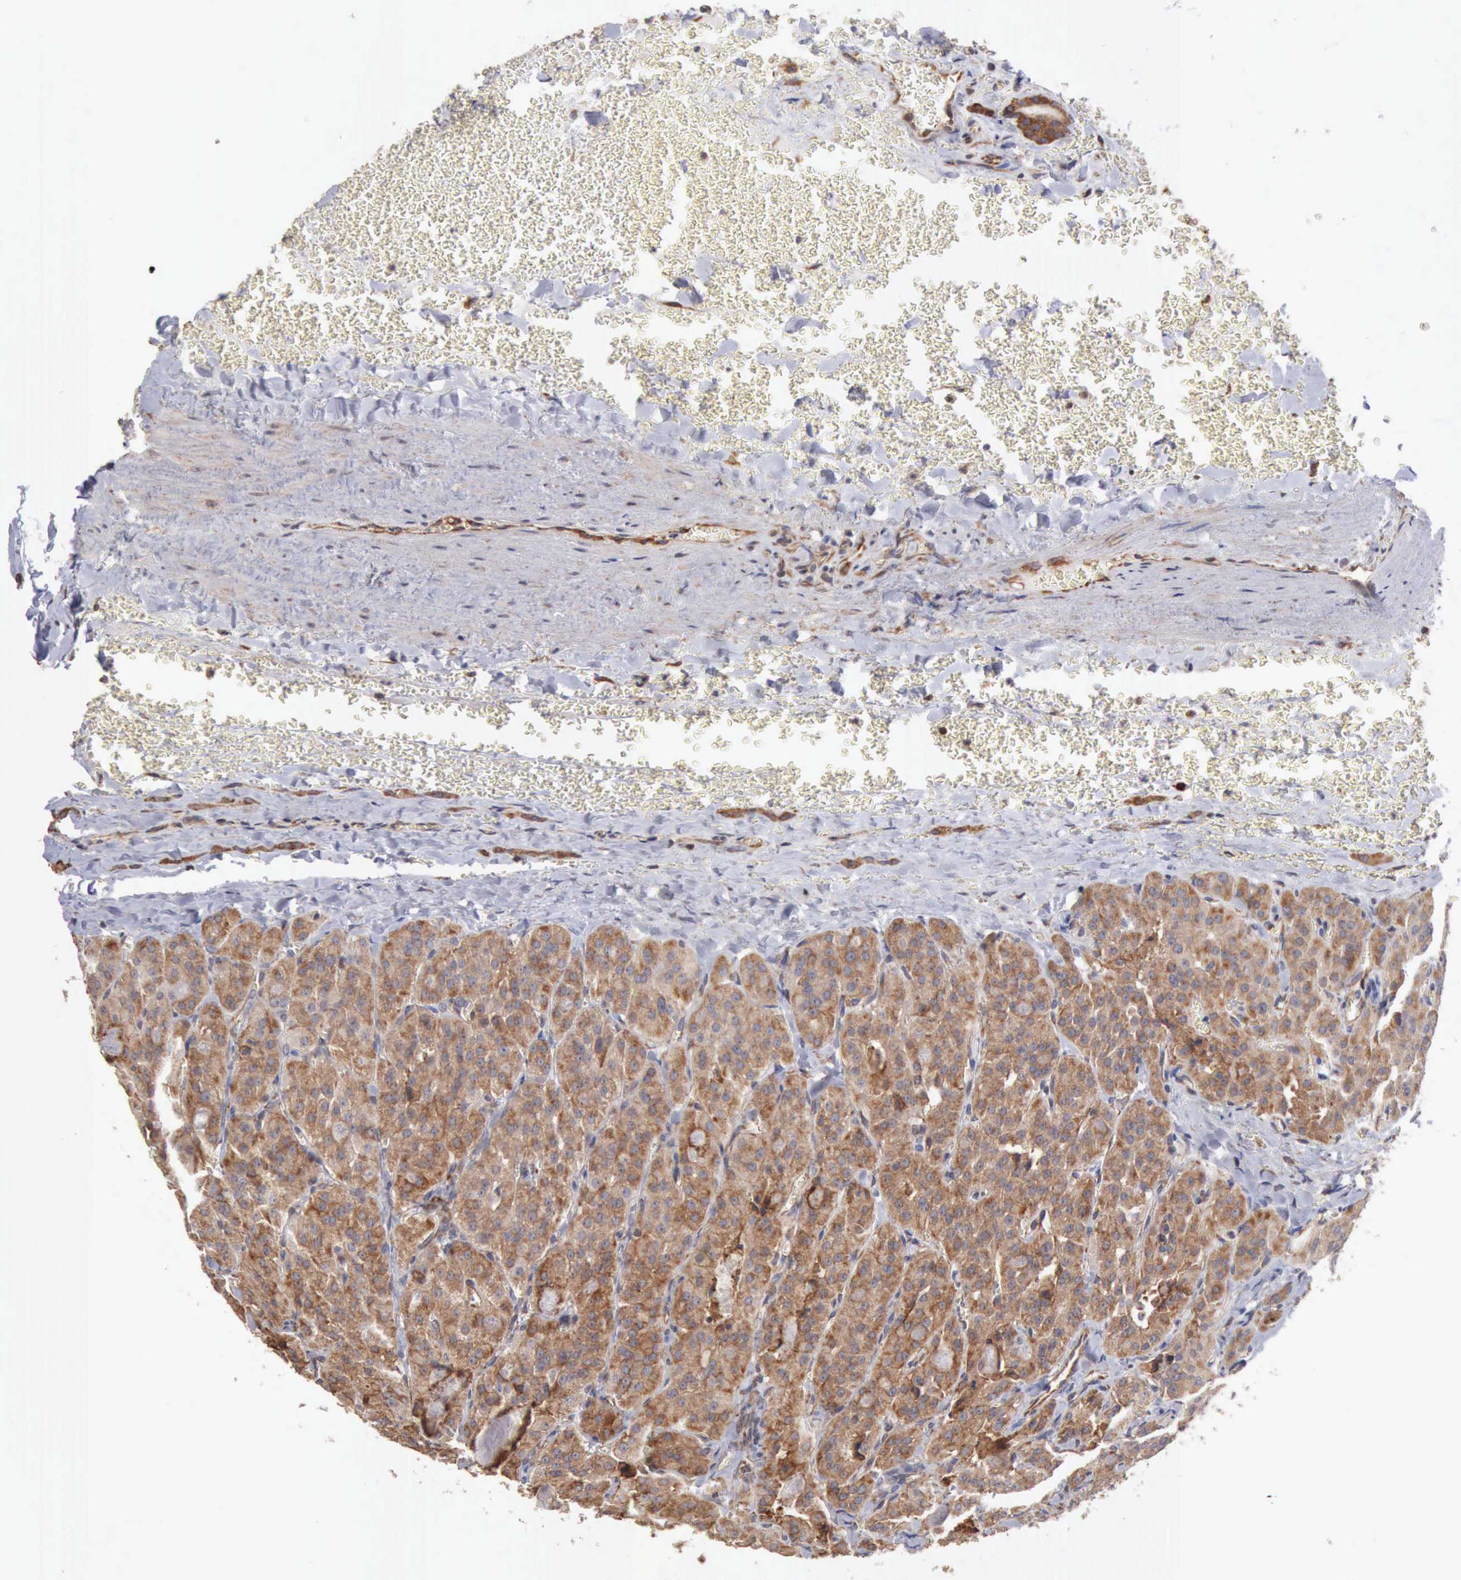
{"staining": {"intensity": "moderate", "quantity": ">75%", "location": "cytoplasmic/membranous"}, "tissue": "thyroid cancer", "cell_type": "Tumor cells", "image_type": "cancer", "snomed": [{"axis": "morphology", "description": "Carcinoma, NOS"}, {"axis": "topography", "description": "Thyroid gland"}], "caption": "This image reveals carcinoma (thyroid) stained with IHC to label a protein in brown. The cytoplasmic/membranous of tumor cells show moderate positivity for the protein. Nuclei are counter-stained blue.", "gene": "GPR101", "patient": {"sex": "male", "age": 76}}